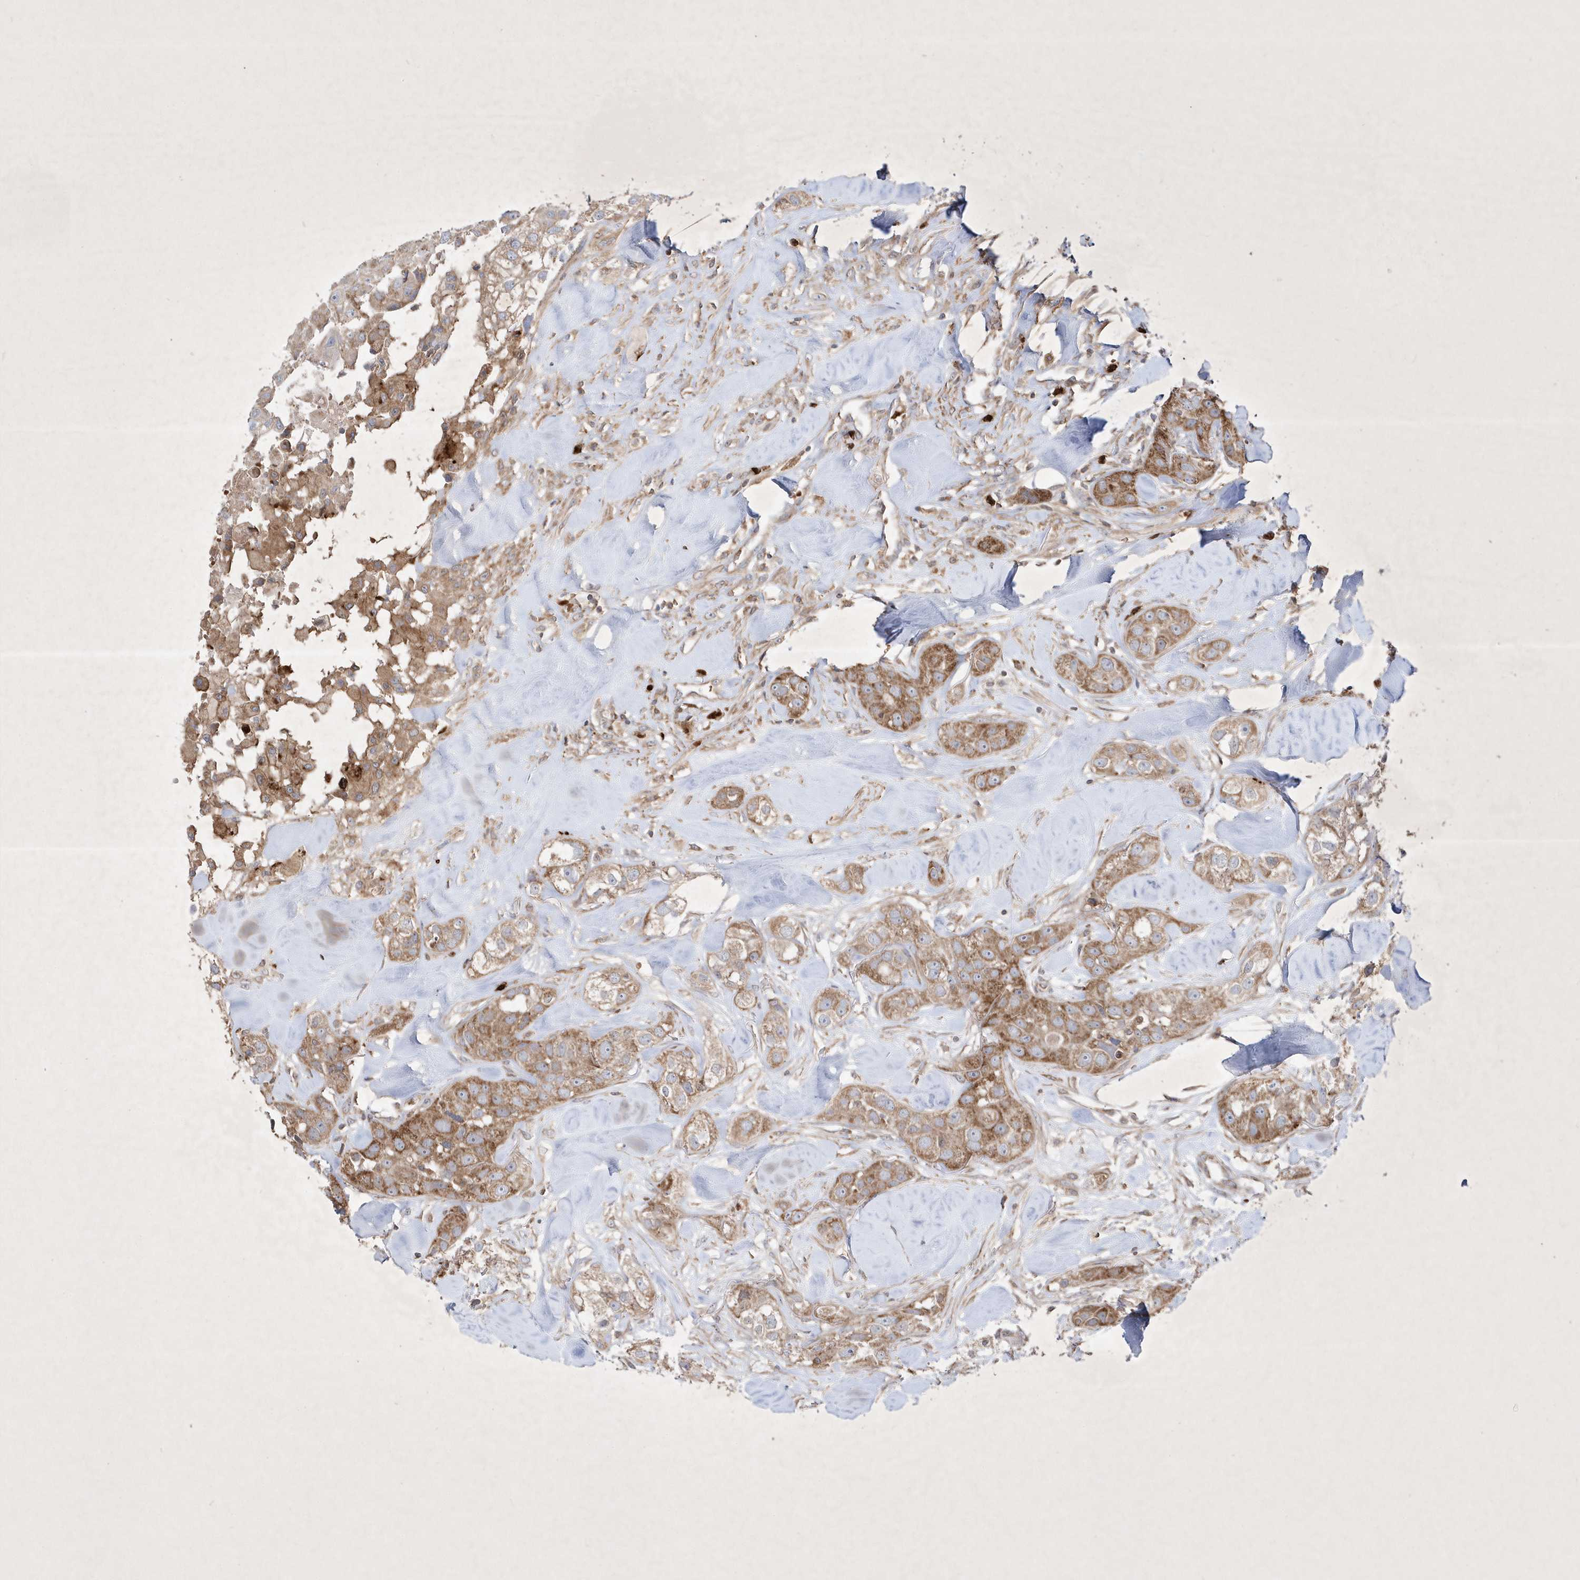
{"staining": {"intensity": "moderate", "quantity": ">75%", "location": "cytoplasmic/membranous"}, "tissue": "head and neck cancer", "cell_type": "Tumor cells", "image_type": "cancer", "snomed": [{"axis": "morphology", "description": "Normal tissue, NOS"}, {"axis": "morphology", "description": "Squamous cell carcinoma, NOS"}, {"axis": "topography", "description": "Skeletal muscle"}, {"axis": "topography", "description": "Head-Neck"}], "caption": "Immunohistochemistry (IHC) staining of squamous cell carcinoma (head and neck), which exhibits medium levels of moderate cytoplasmic/membranous positivity in about >75% of tumor cells indicating moderate cytoplasmic/membranous protein staining. The staining was performed using DAB (3,3'-diaminobenzidine) (brown) for protein detection and nuclei were counterstained in hematoxylin (blue).", "gene": "OPA1", "patient": {"sex": "male", "age": 51}}